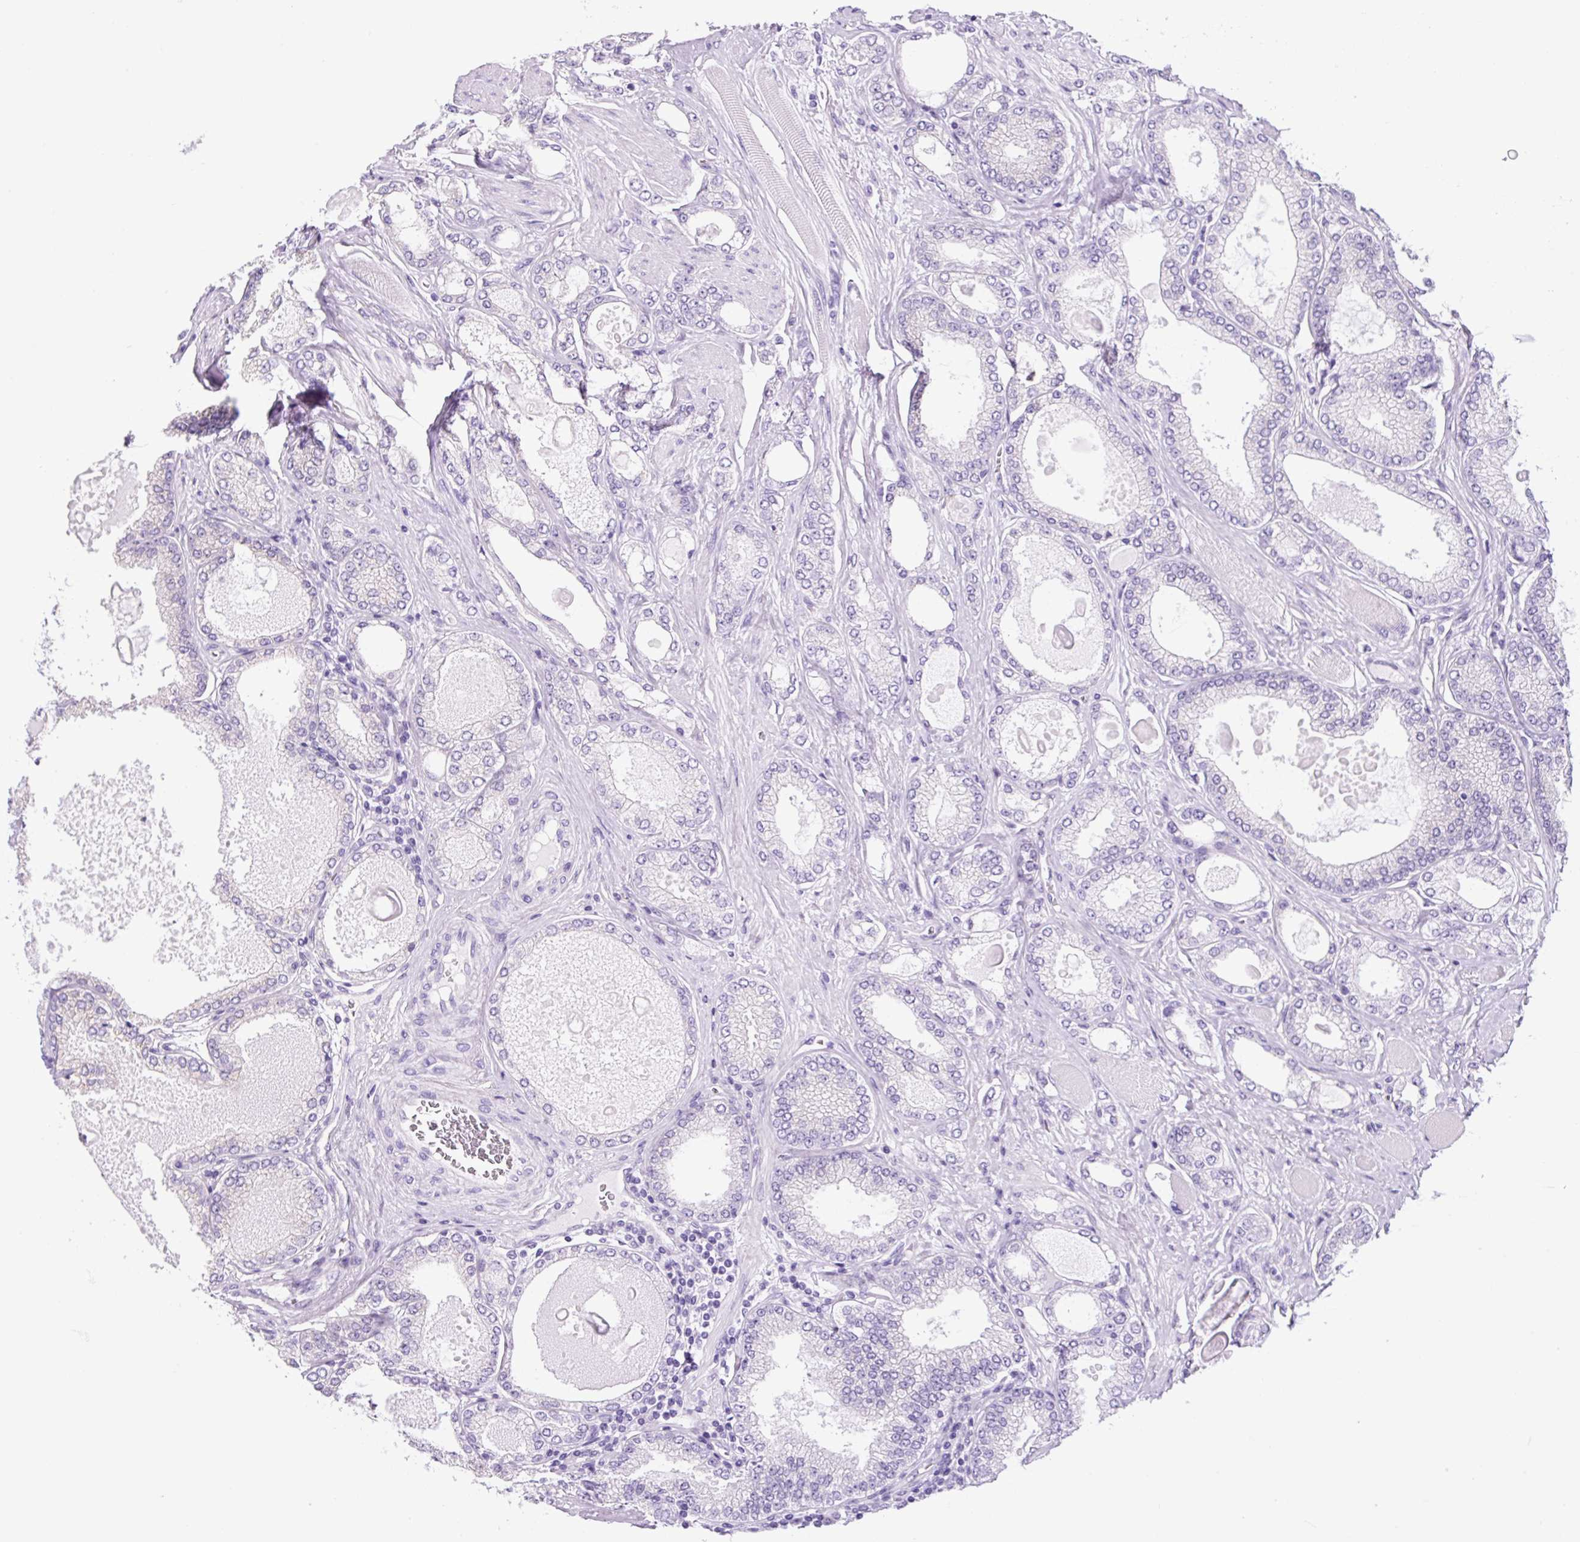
{"staining": {"intensity": "moderate", "quantity": "<25%", "location": "cytoplasmic/membranous"}, "tissue": "prostate cancer", "cell_type": "Tumor cells", "image_type": "cancer", "snomed": [{"axis": "morphology", "description": "Adenocarcinoma, High grade"}, {"axis": "topography", "description": "Prostate"}], "caption": "Protein expression analysis of prostate cancer (high-grade adenocarcinoma) demonstrates moderate cytoplasmic/membranous positivity in approximately <25% of tumor cells. (Brightfield microscopy of DAB IHC at high magnification).", "gene": "GORASP1", "patient": {"sex": "male", "age": 68}}